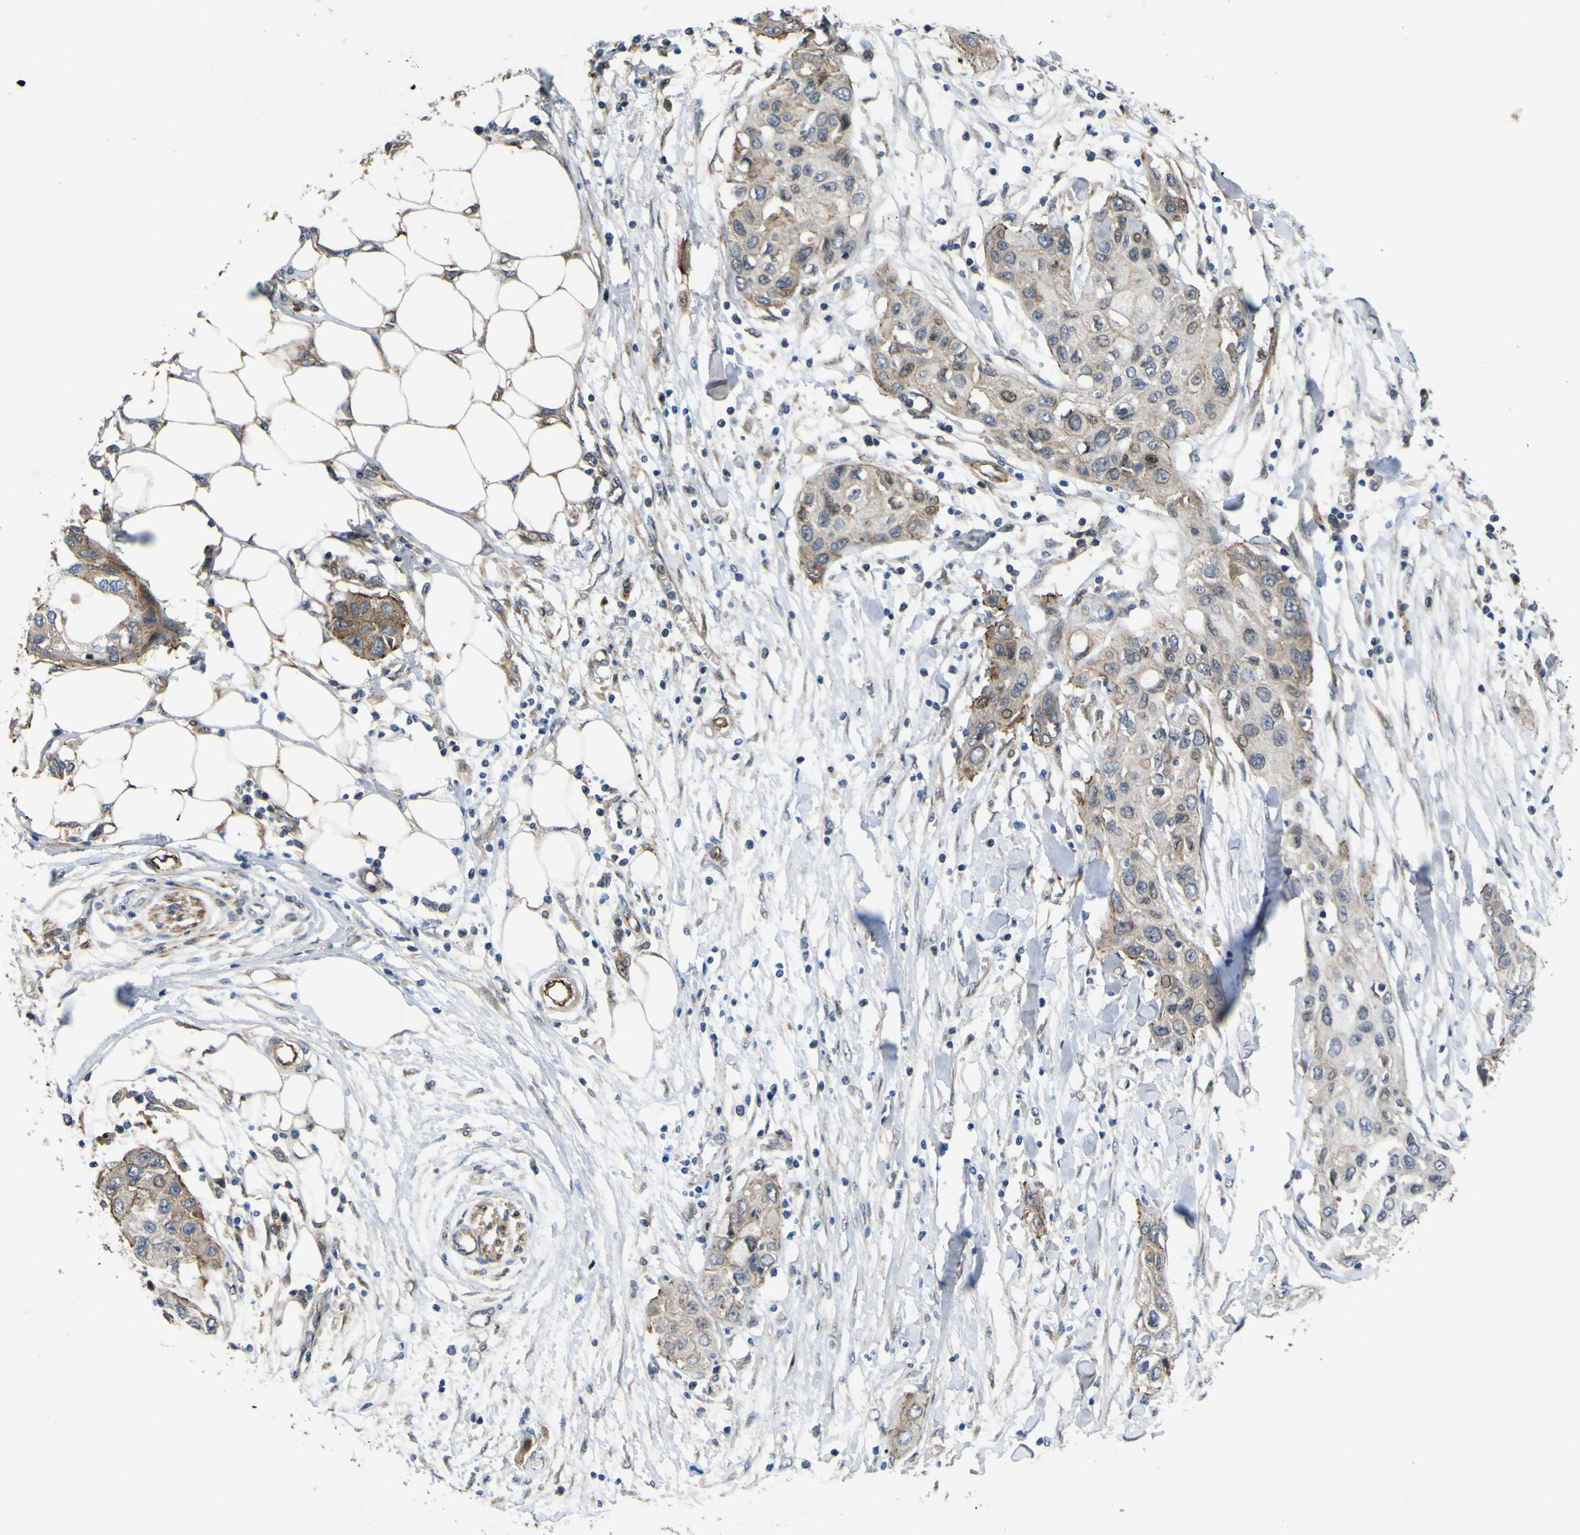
{"staining": {"intensity": "weak", "quantity": ">75%", "location": "cytoplasmic/membranous"}, "tissue": "pancreatic cancer", "cell_type": "Tumor cells", "image_type": "cancer", "snomed": [{"axis": "morphology", "description": "Adenocarcinoma, NOS"}, {"axis": "topography", "description": "Pancreas"}], "caption": "This micrograph demonstrates IHC staining of pancreatic cancer (adenocarcinoma), with low weak cytoplasmic/membranous expression in about >75% of tumor cells.", "gene": "FBXO30", "patient": {"sex": "female", "age": 70}}